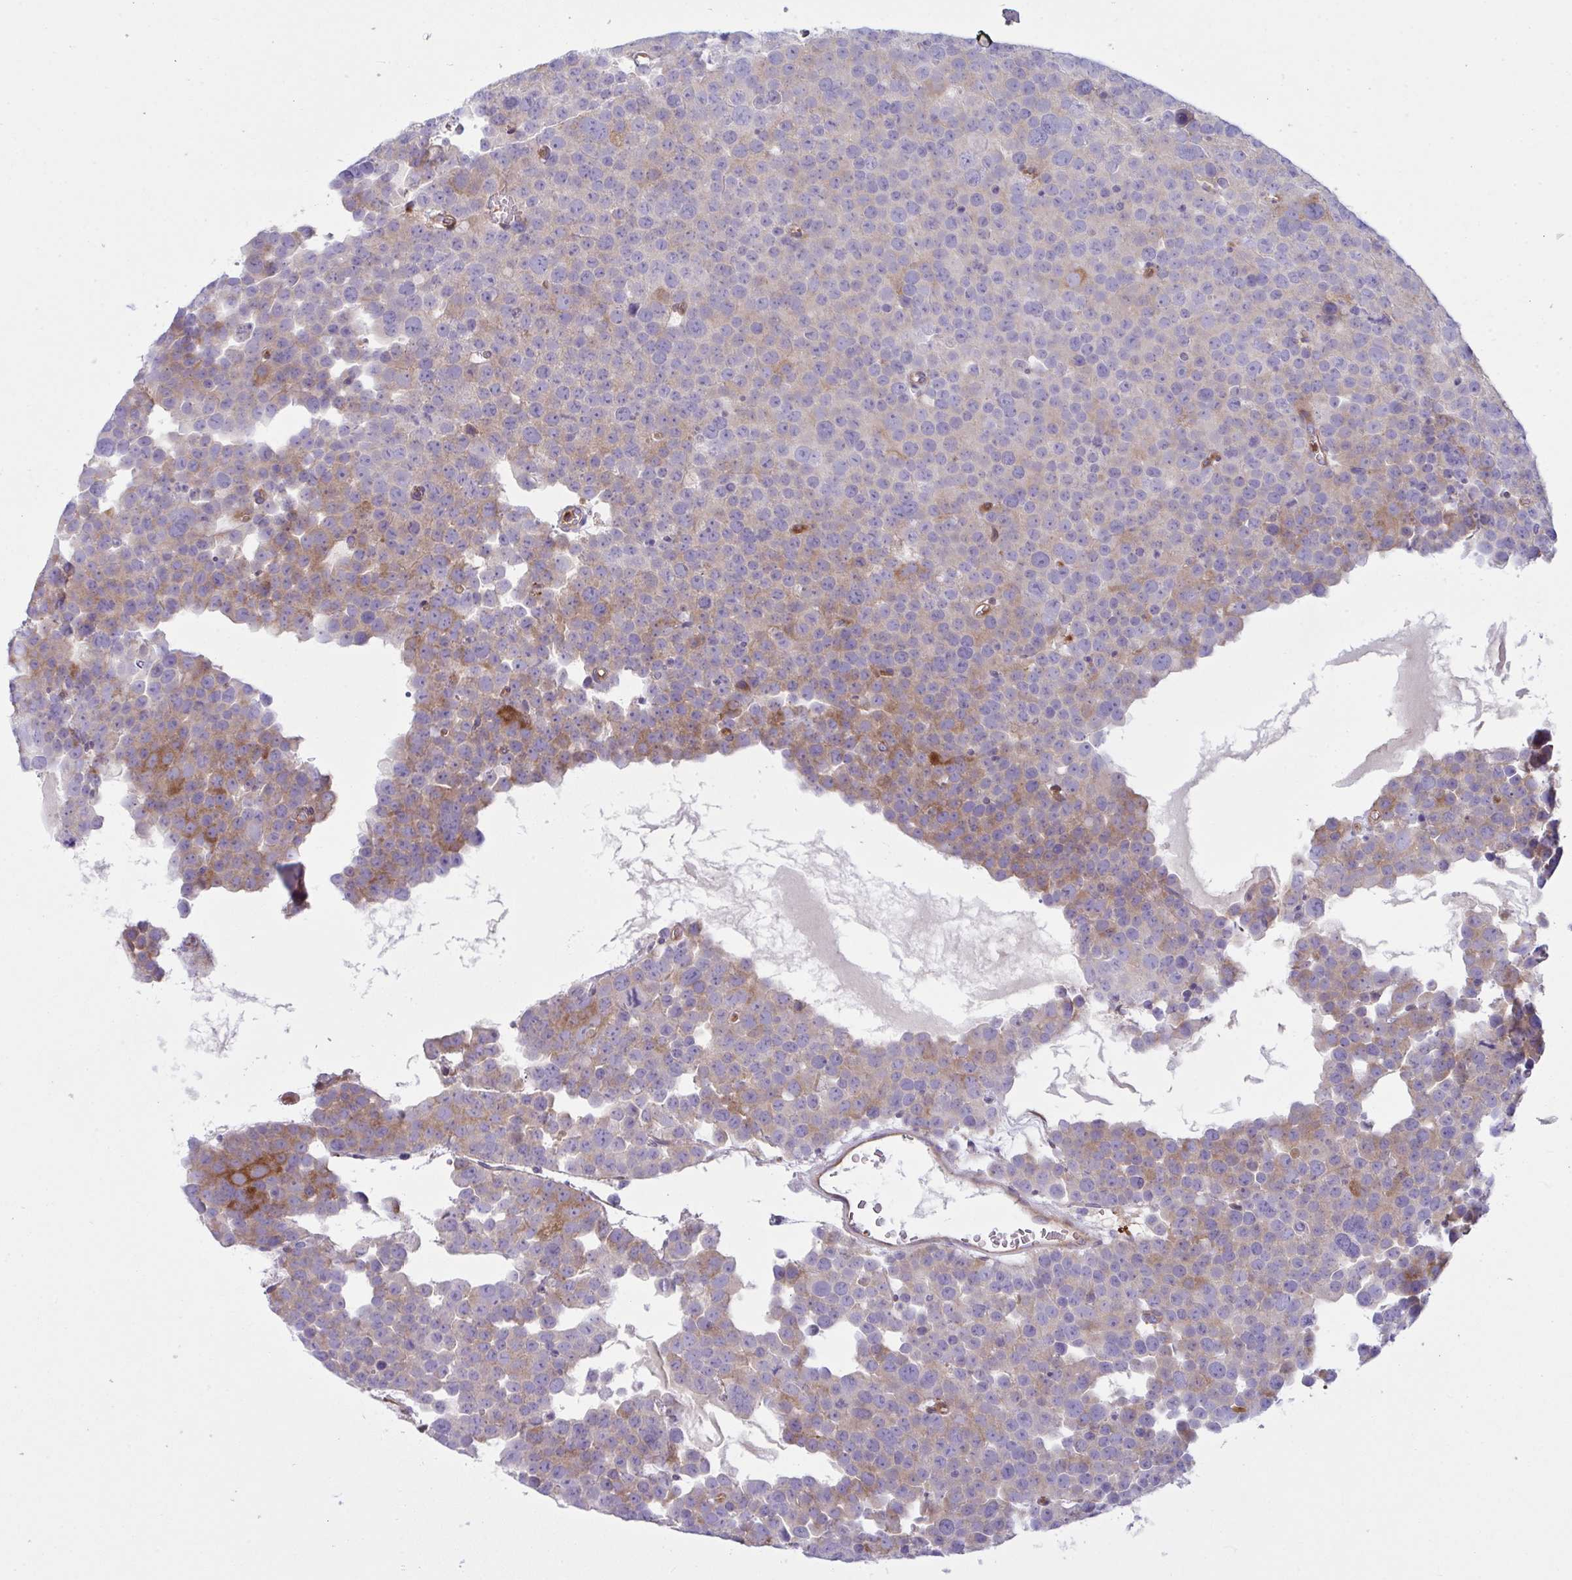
{"staining": {"intensity": "moderate", "quantity": "<25%", "location": "cytoplasmic/membranous"}, "tissue": "testis cancer", "cell_type": "Tumor cells", "image_type": "cancer", "snomed": [{"axis": "morphology", "description": "Seminoma, NOS"}, {"axis": "topography", "description": "Testis"}], "caption": "Moderate cytoplasmic/membranous protein positivity is present in approximately <25% of tumor cells in testis seminoma.", "gene": "TSC22D3", "patient": {"sex": "male", "age": 71}}